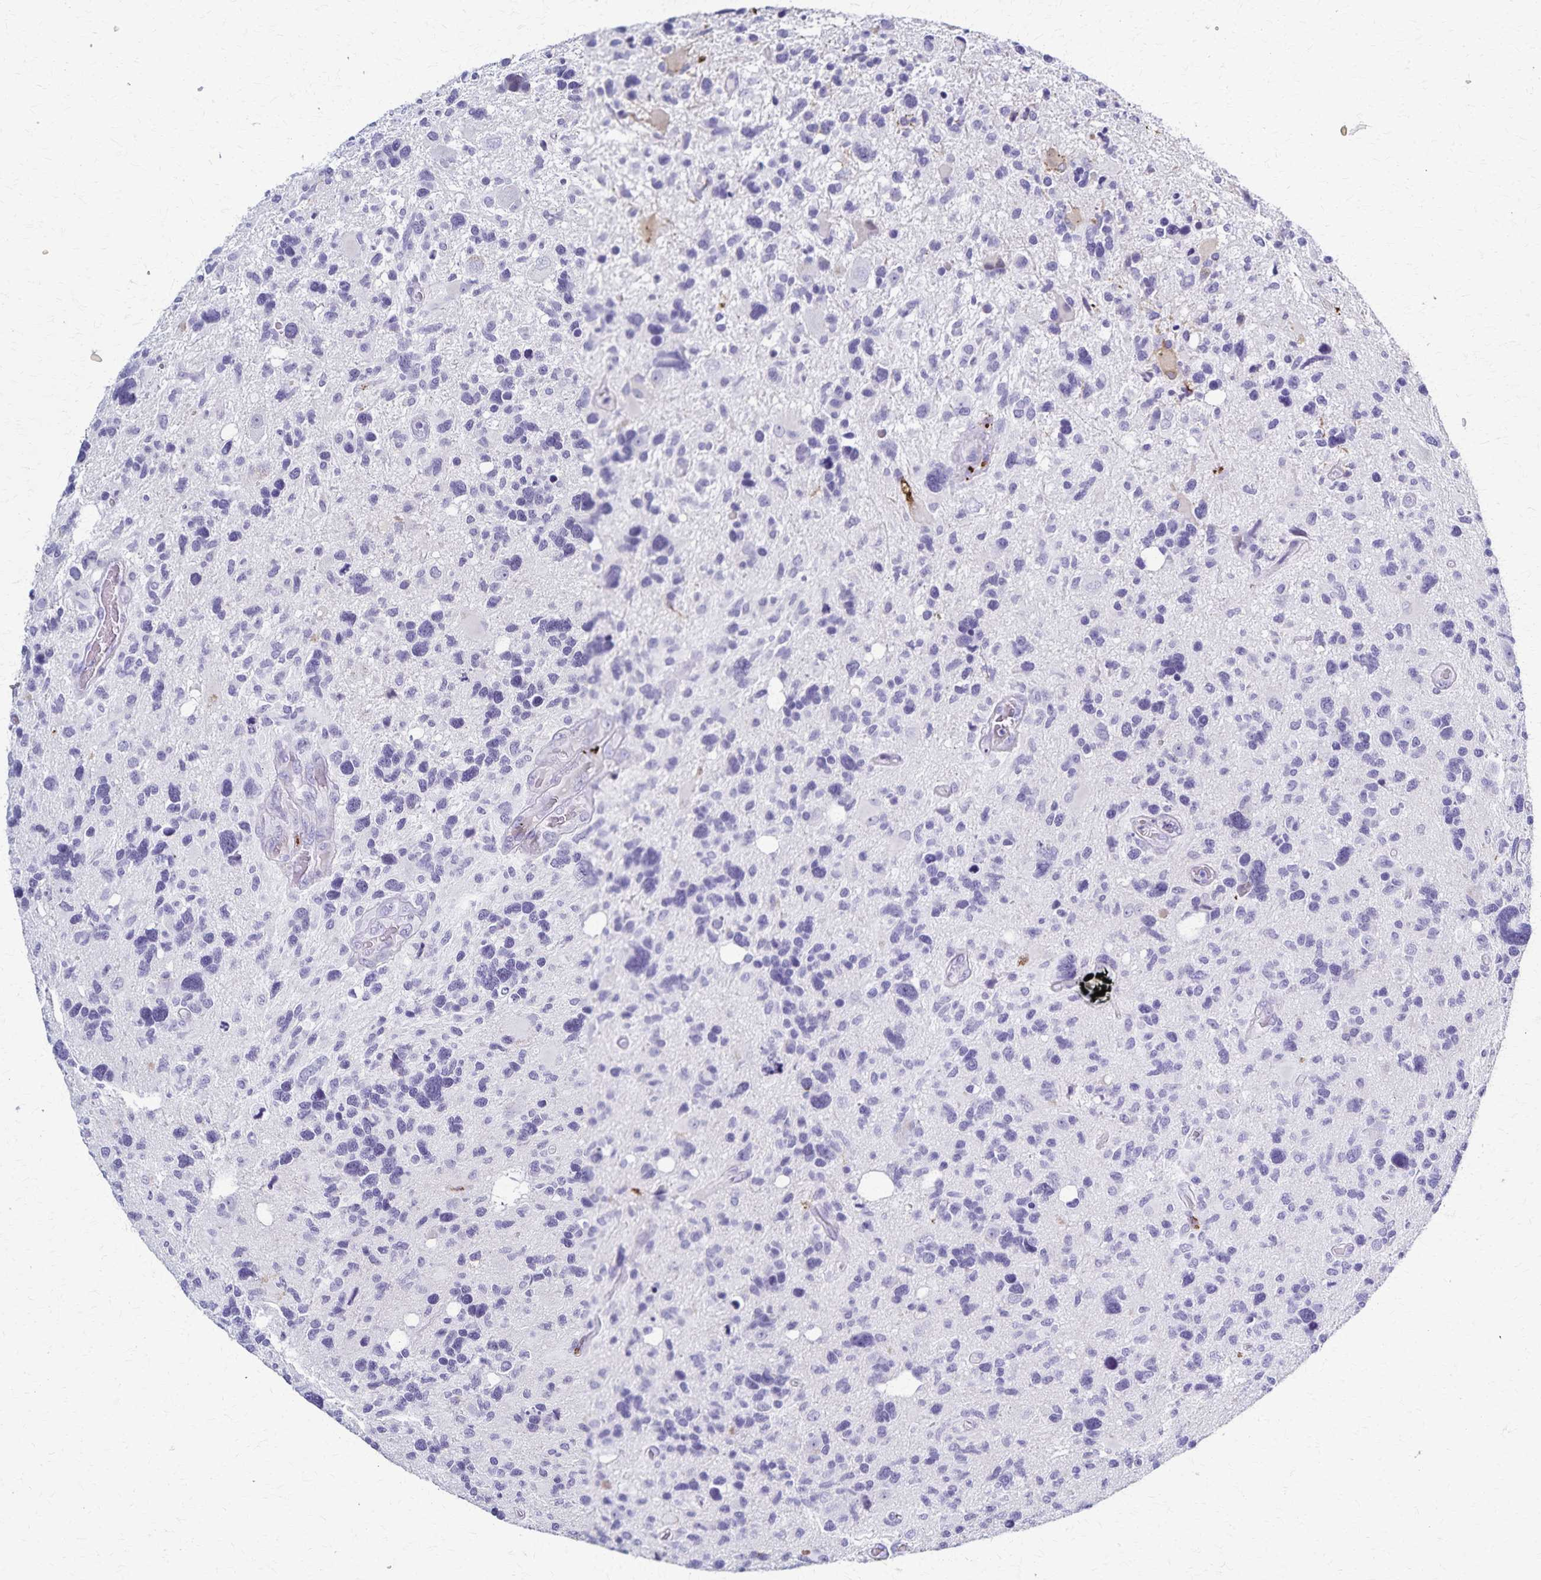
{"staining": {"intensity": "negative", "quantity": "none", "location": "none"}, "tissue": "glioma", "cell_type": "Tumor cells", "image_type": "cancer", "snomed": [{"axis": "morphology", "description": "Glioma, malignant, High grade"}, {"axis": "topography", "description": "Brain"}], "caption": "Tumor cells are negative for protein expression in human high-grade glioma (malignant).", "gene": "TMEM60", "patient": {"sex": "male", "age": 49}}